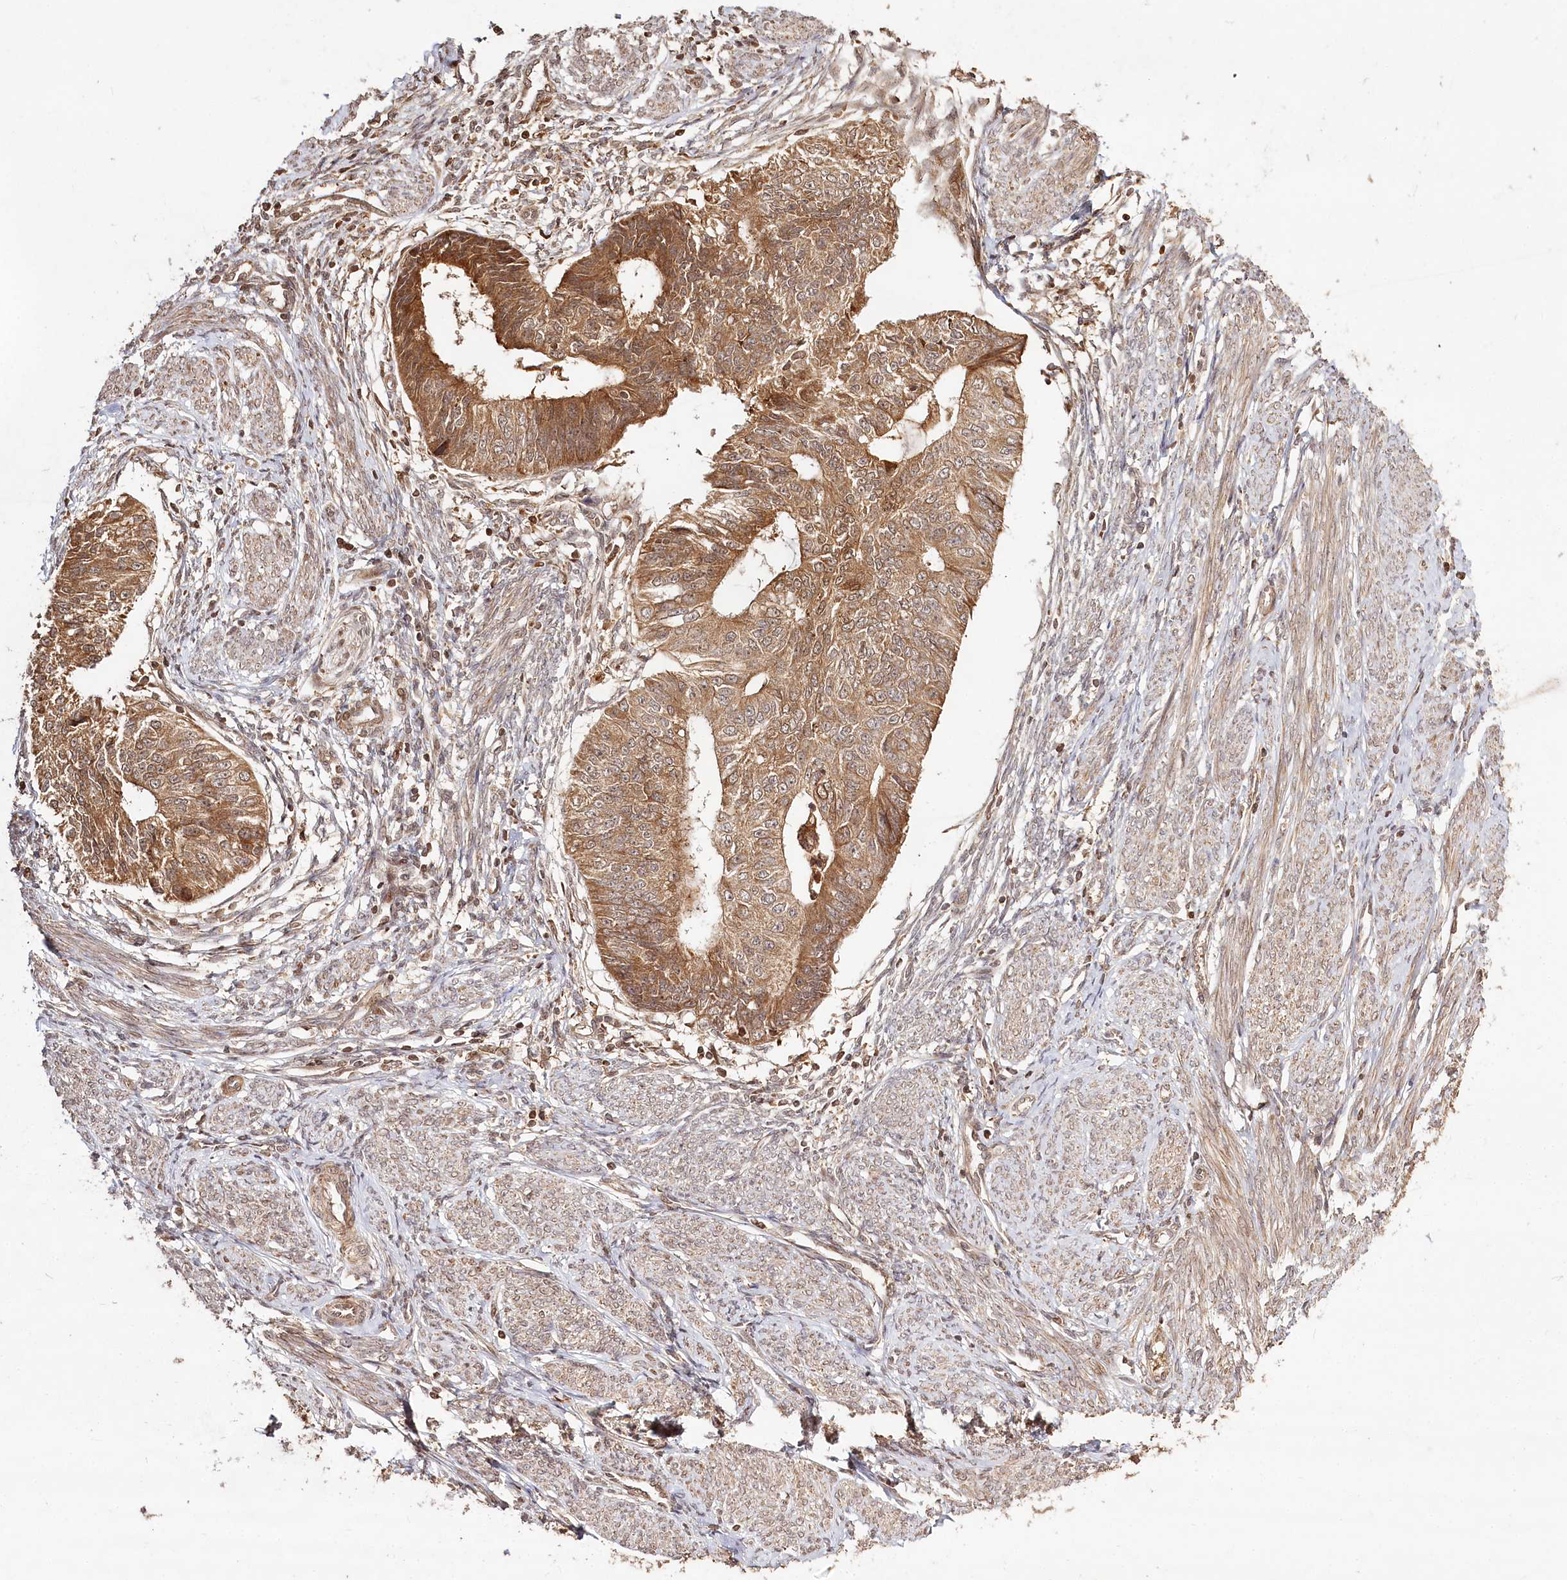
{"staining": {"intensity": "moderate", "quantity": ">75%", "location": "cytoplasmic/membranous,nuclear"}, "tissue": "endometrial cancer", "cell_type": "Tumor cells", "image_type": "cancer", "snomed": [{"axis": "morphology", "description": "Adenocarcinoma, NOS"}, {"axis": "topography", "description": "Endometrium"}], "caption": "A brown stain shows moderate cytoplasmic/membranous and nuclear expression of a protein in human endometrial cancer tumor cells.", "gene": "ULK2", "patient": {"sex": "female", "age": 32}}